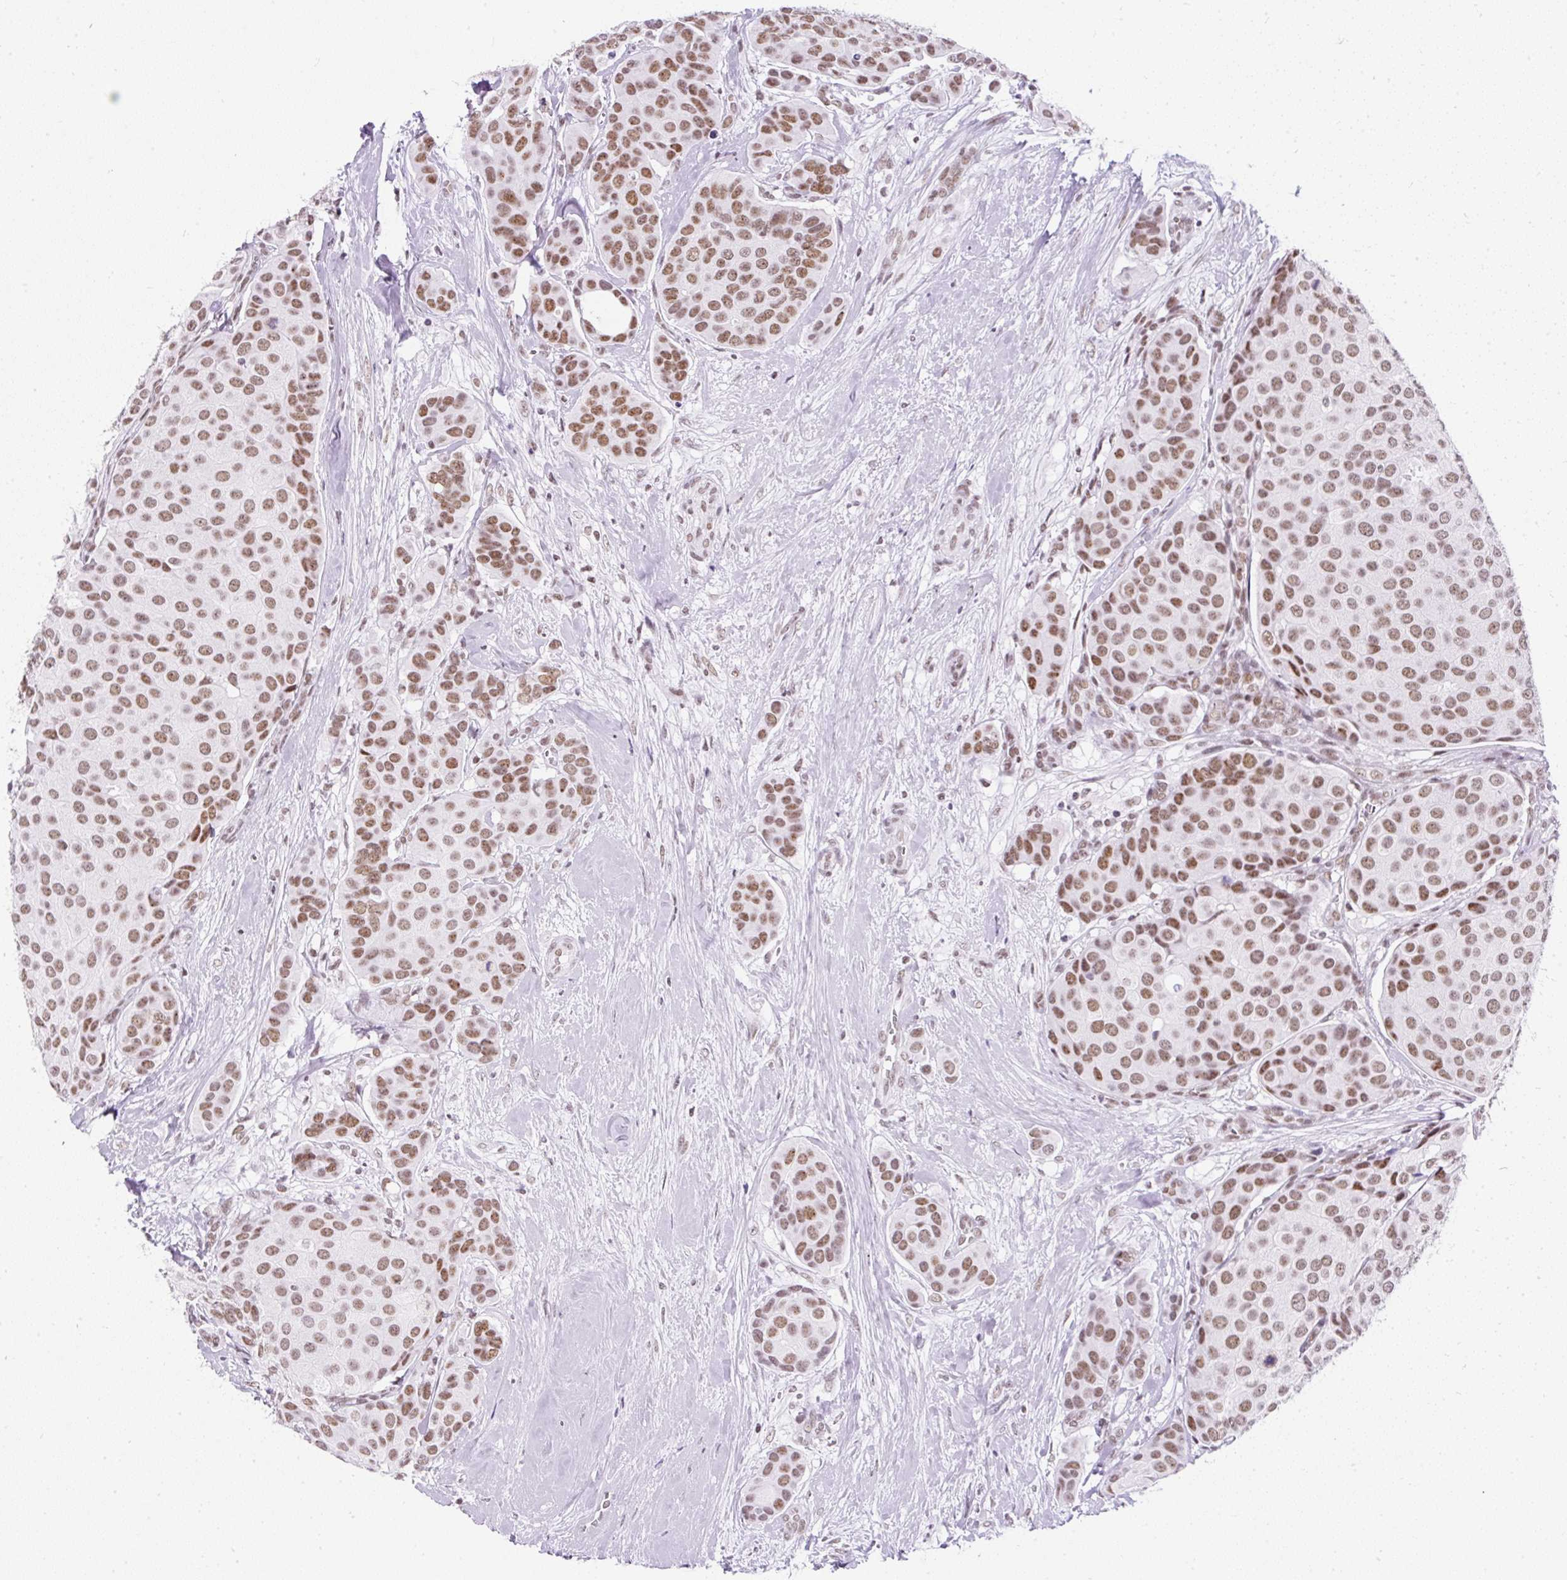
{"staining": {"intensity": "moderate", "quantity": ">75%", "location": "nuclear"}, "tissue": "breast cancer", "cell_type": "Tumor cells", "image_type": "cancer", "snomed": [{"axis": "morphology", "description": "Duct carcinoma"}, {"axis": "topography", "description": "Breast"}], "caption": "Immunohistochemistry staining of breast infiltrating ductal carcinoma, which displays medium levels of moderate nuclear expression in about >75% of tumor cells indicating moderate nuclear protein positivity. The staining was performed using DAB (3,3'-diaminobenzidine) (brown) for protein detection and nuclei were counterstained in hematoxylin (blue).", "gene": "PLCXD2", "patient": {"sex": "female", "age": 70}}